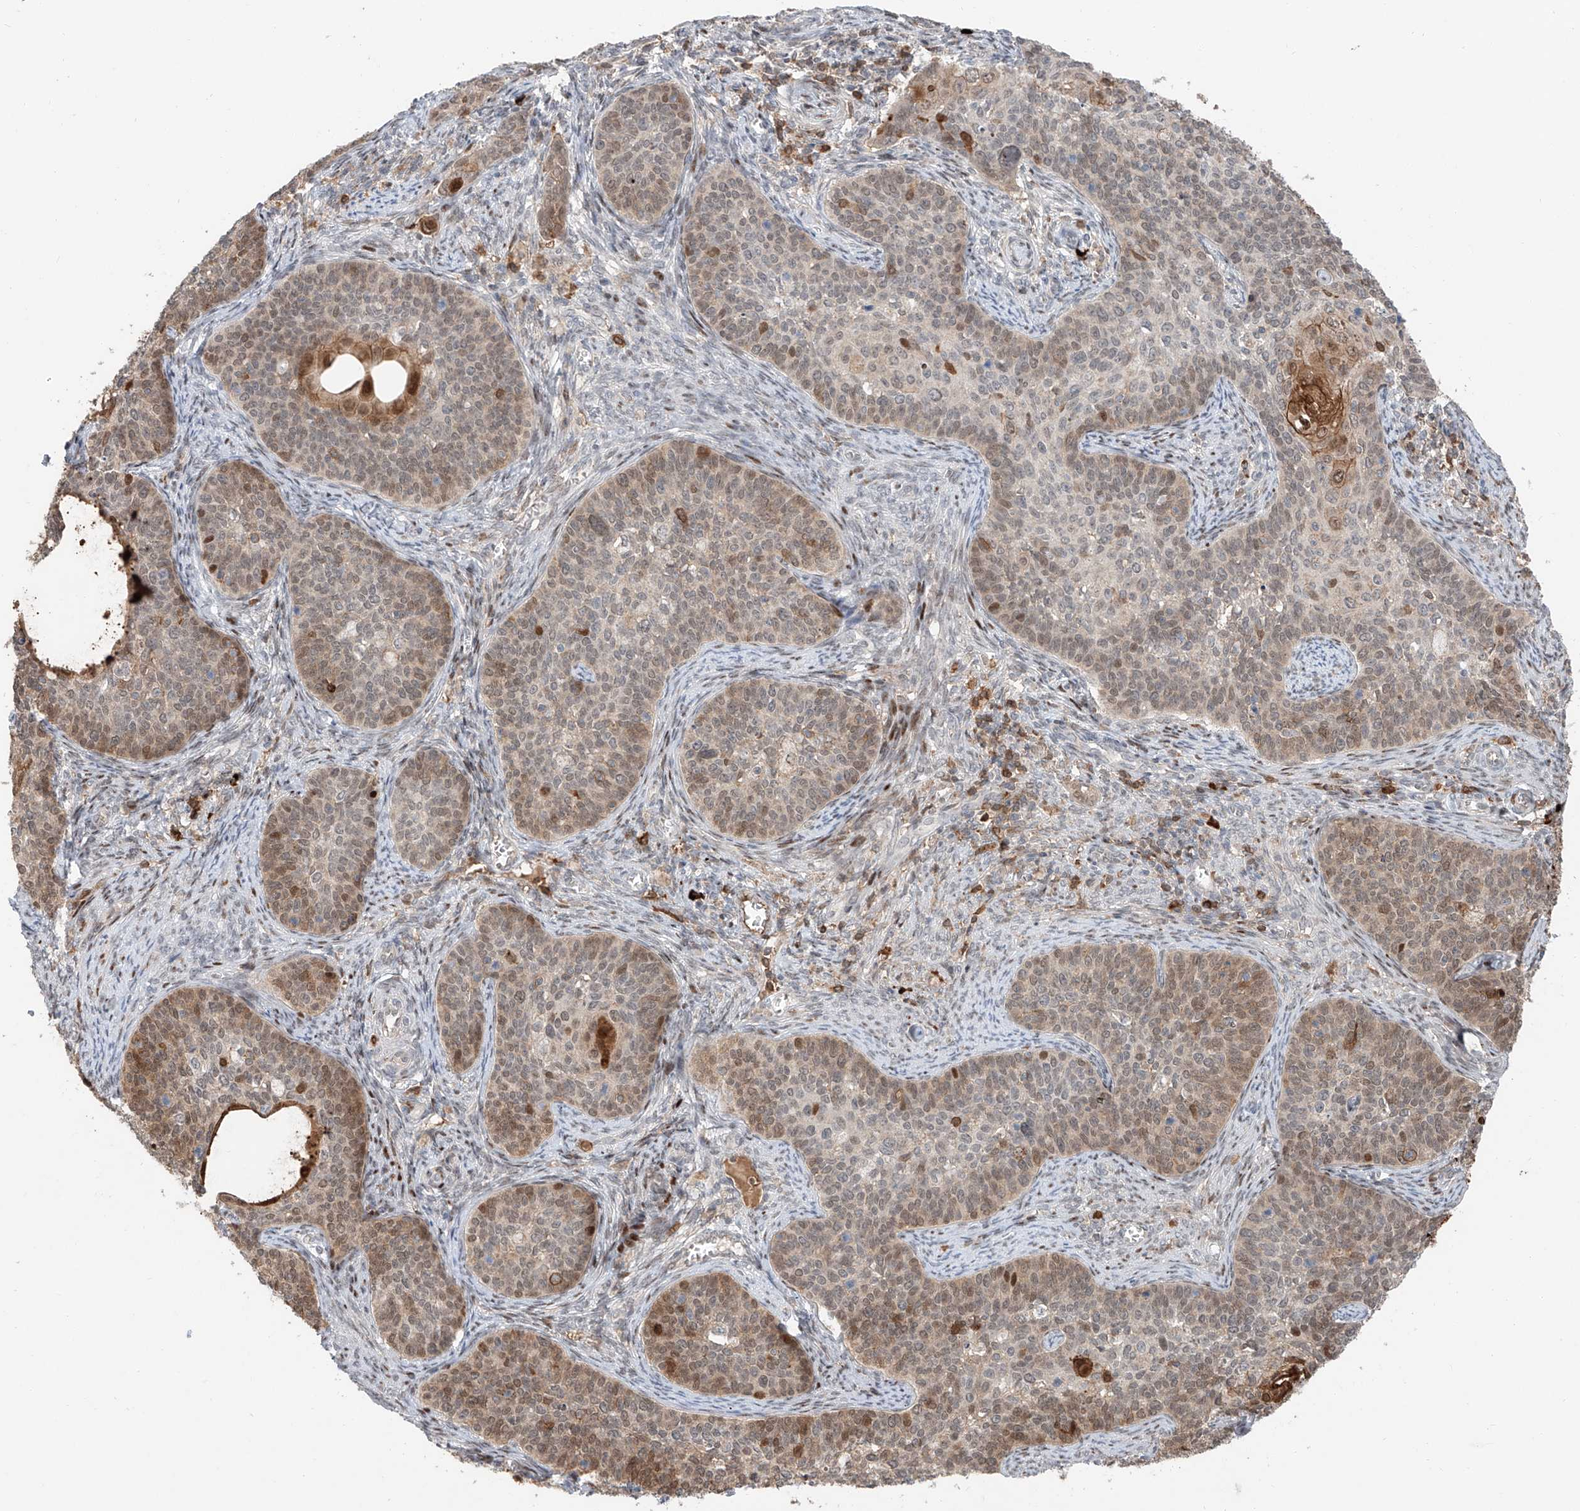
{"staining": {"intensity": "moderate", "quantity": "<25%", "location": "cytoplasmic/membranous,nuclear"}, "tissue": "cervical cancer", "cell_type": "Tumor cells", "image_type": "cancer", "snomed": [{"axis": "morphology", "description": "Squamous cell carcinoma, NOS"}, {"axis": "topography", "description": "Cervix"}], "caption": "Immunohistochemistry image of human squamous cell carcinoma (cervical) stained for a protein (brown), which displays low levels of moderate cytoplasmic/membranous and nuclear staining in about <25% of tumor cells.", "gene": "CEP162", "patient": {"sex": "female", "age": 33}}